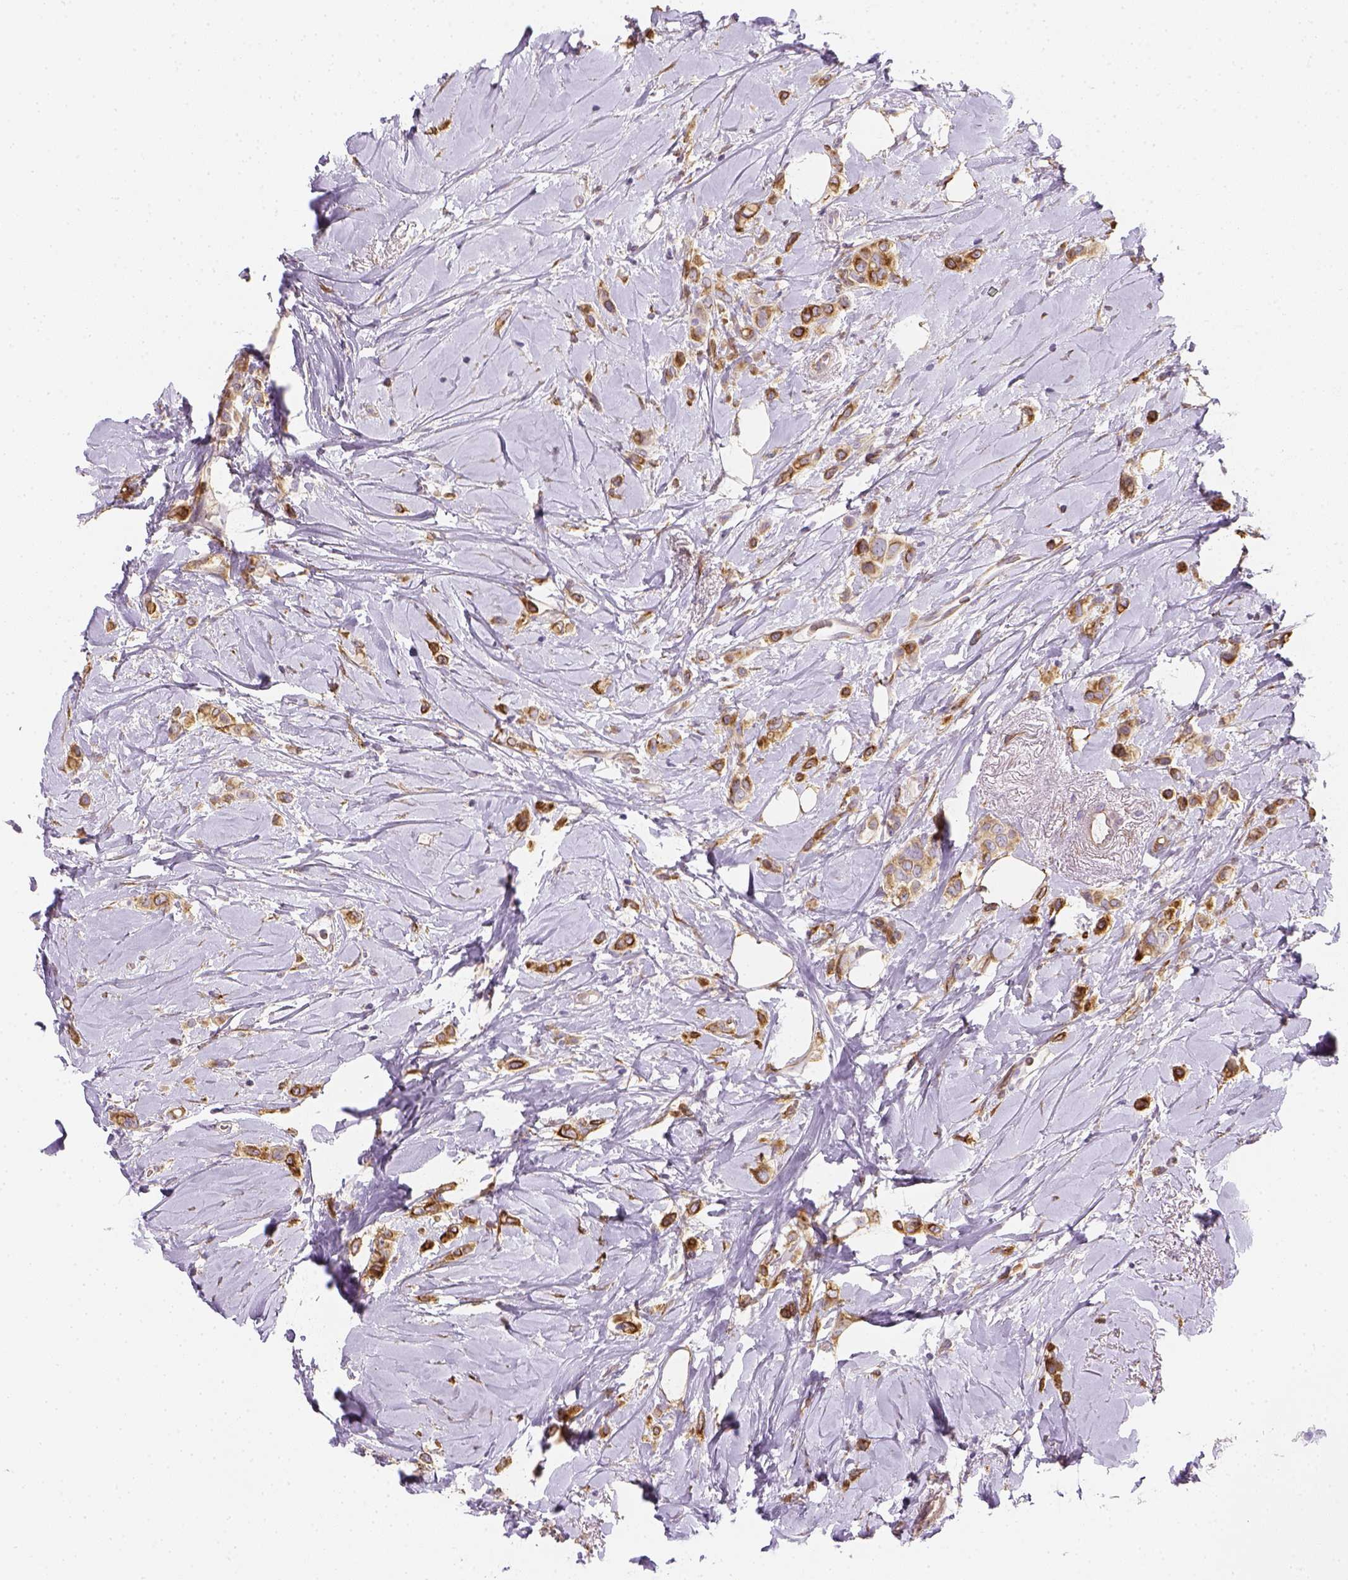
{"staining": {"intensity": "strong", "quantity": ">75%", "location": "cytoplasmic/membranous"}, "tissue": "breast cancer", "cell_type": "Tumor cells", "image_type": "cancer", "snomed": [{"axis": "morphology", "description": "Lobular carcinoma"}, {"axis": "topography", "description": "Breast"}], "caption": "Immunohistochemical staining of breast lobular carcinoma shows strong cytoplasmic/membranous protein staining in approximately >75% of tumor cells. The protein of interest is stained brown, and the nuclei are stained in blue (DAB IHC with brightfield microscopy, high magnification).", "gene": "CACNB1", "patient": {"sex": "female", "age": 66}}